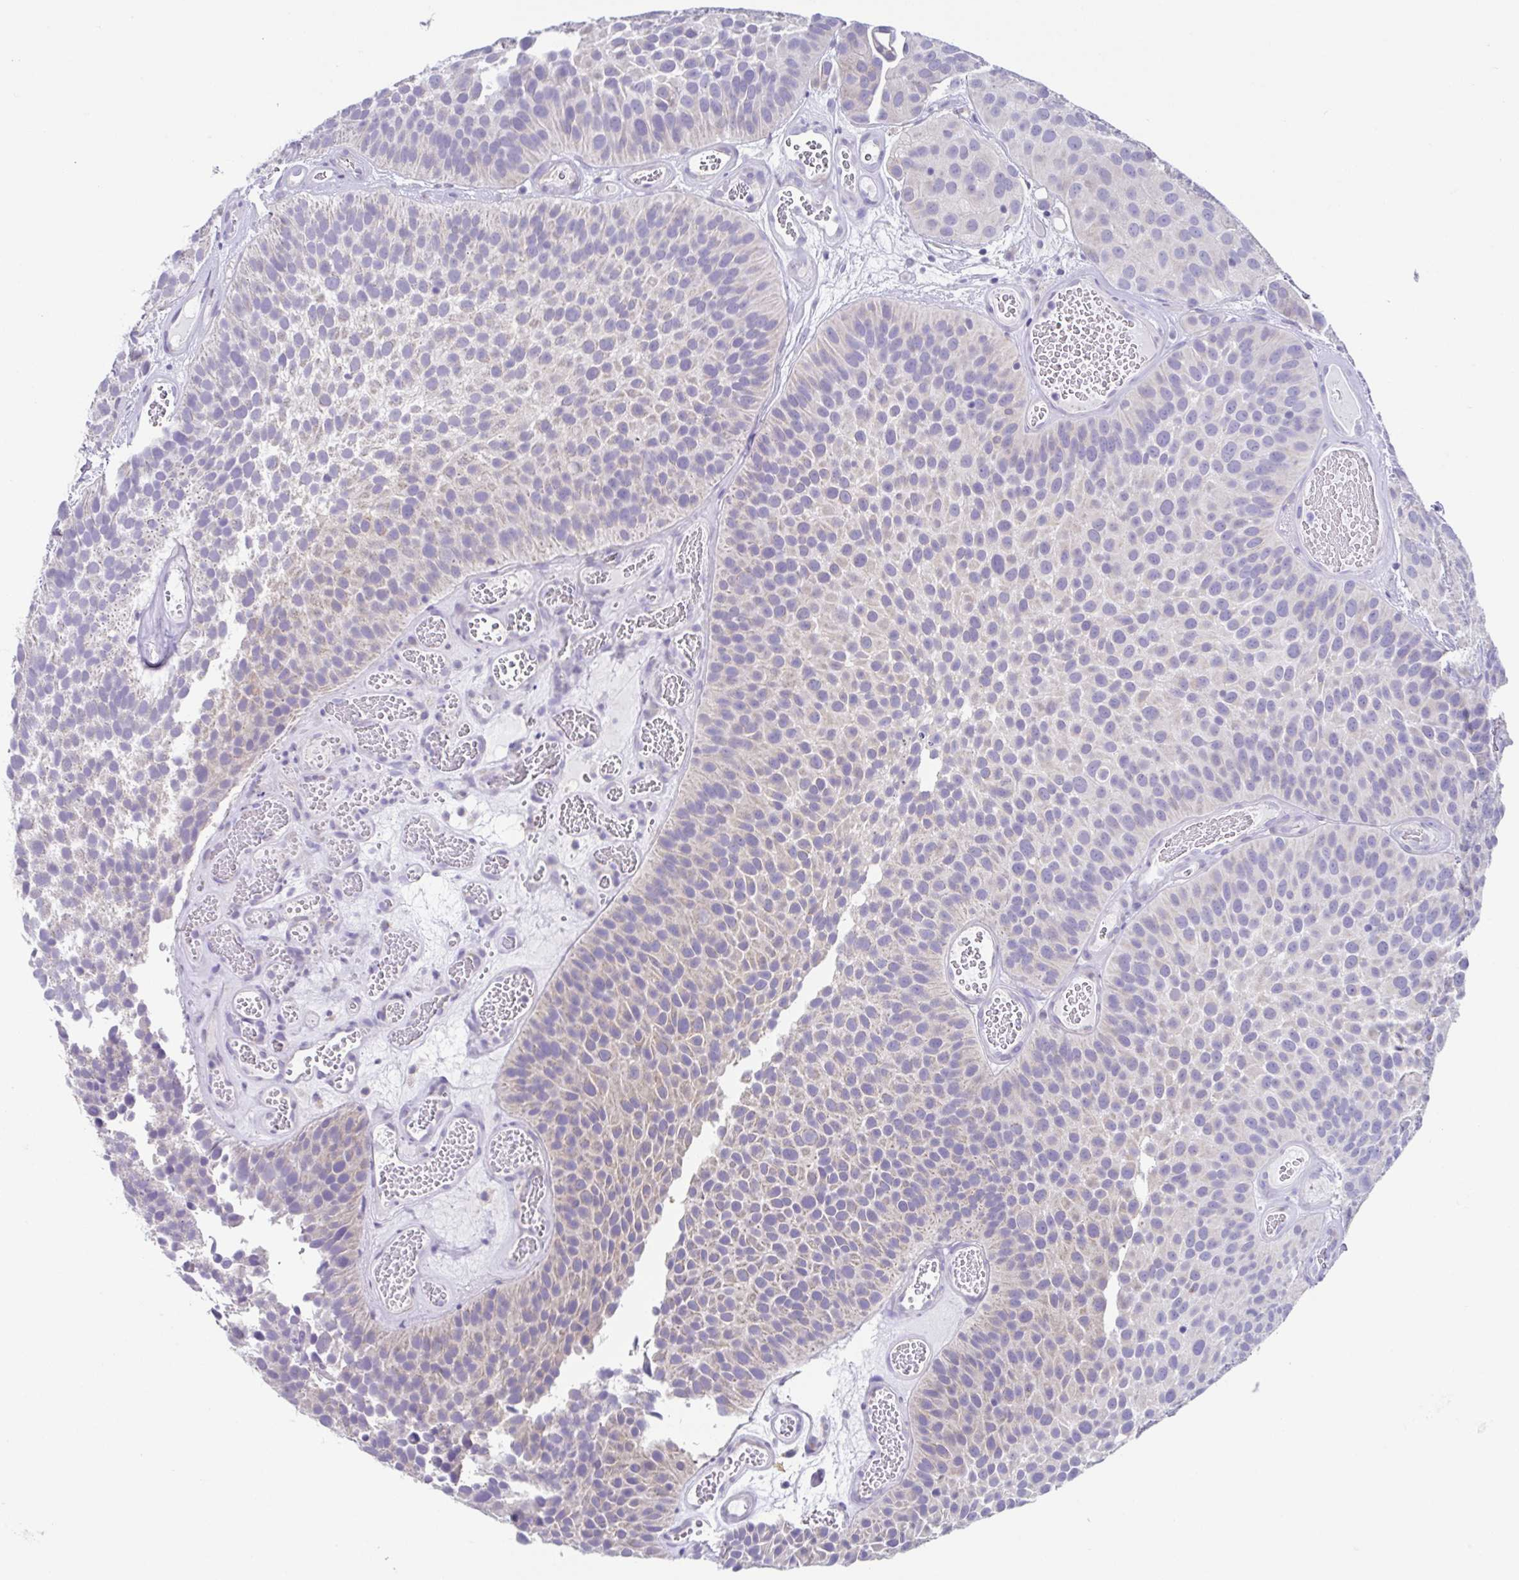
{"staining": {"intensity": "negative", "quantity": "none", "location": "none"}, "tissue": "urothelial cancer", "cell_type": "Tumor cells", "image_type": "cancer", "snomed": [{"axis": "morphology", "description": "Urothelial carcinoma, Low grade"}, {"axis": "topography", "description": "Urinary bladder"}], "caption": "The histopathology image reveals no staining of tumor cells in low-grade urothelial carcinoma.", "gene": "RDH11", "patient": {"sex": "male", "age": 76}}